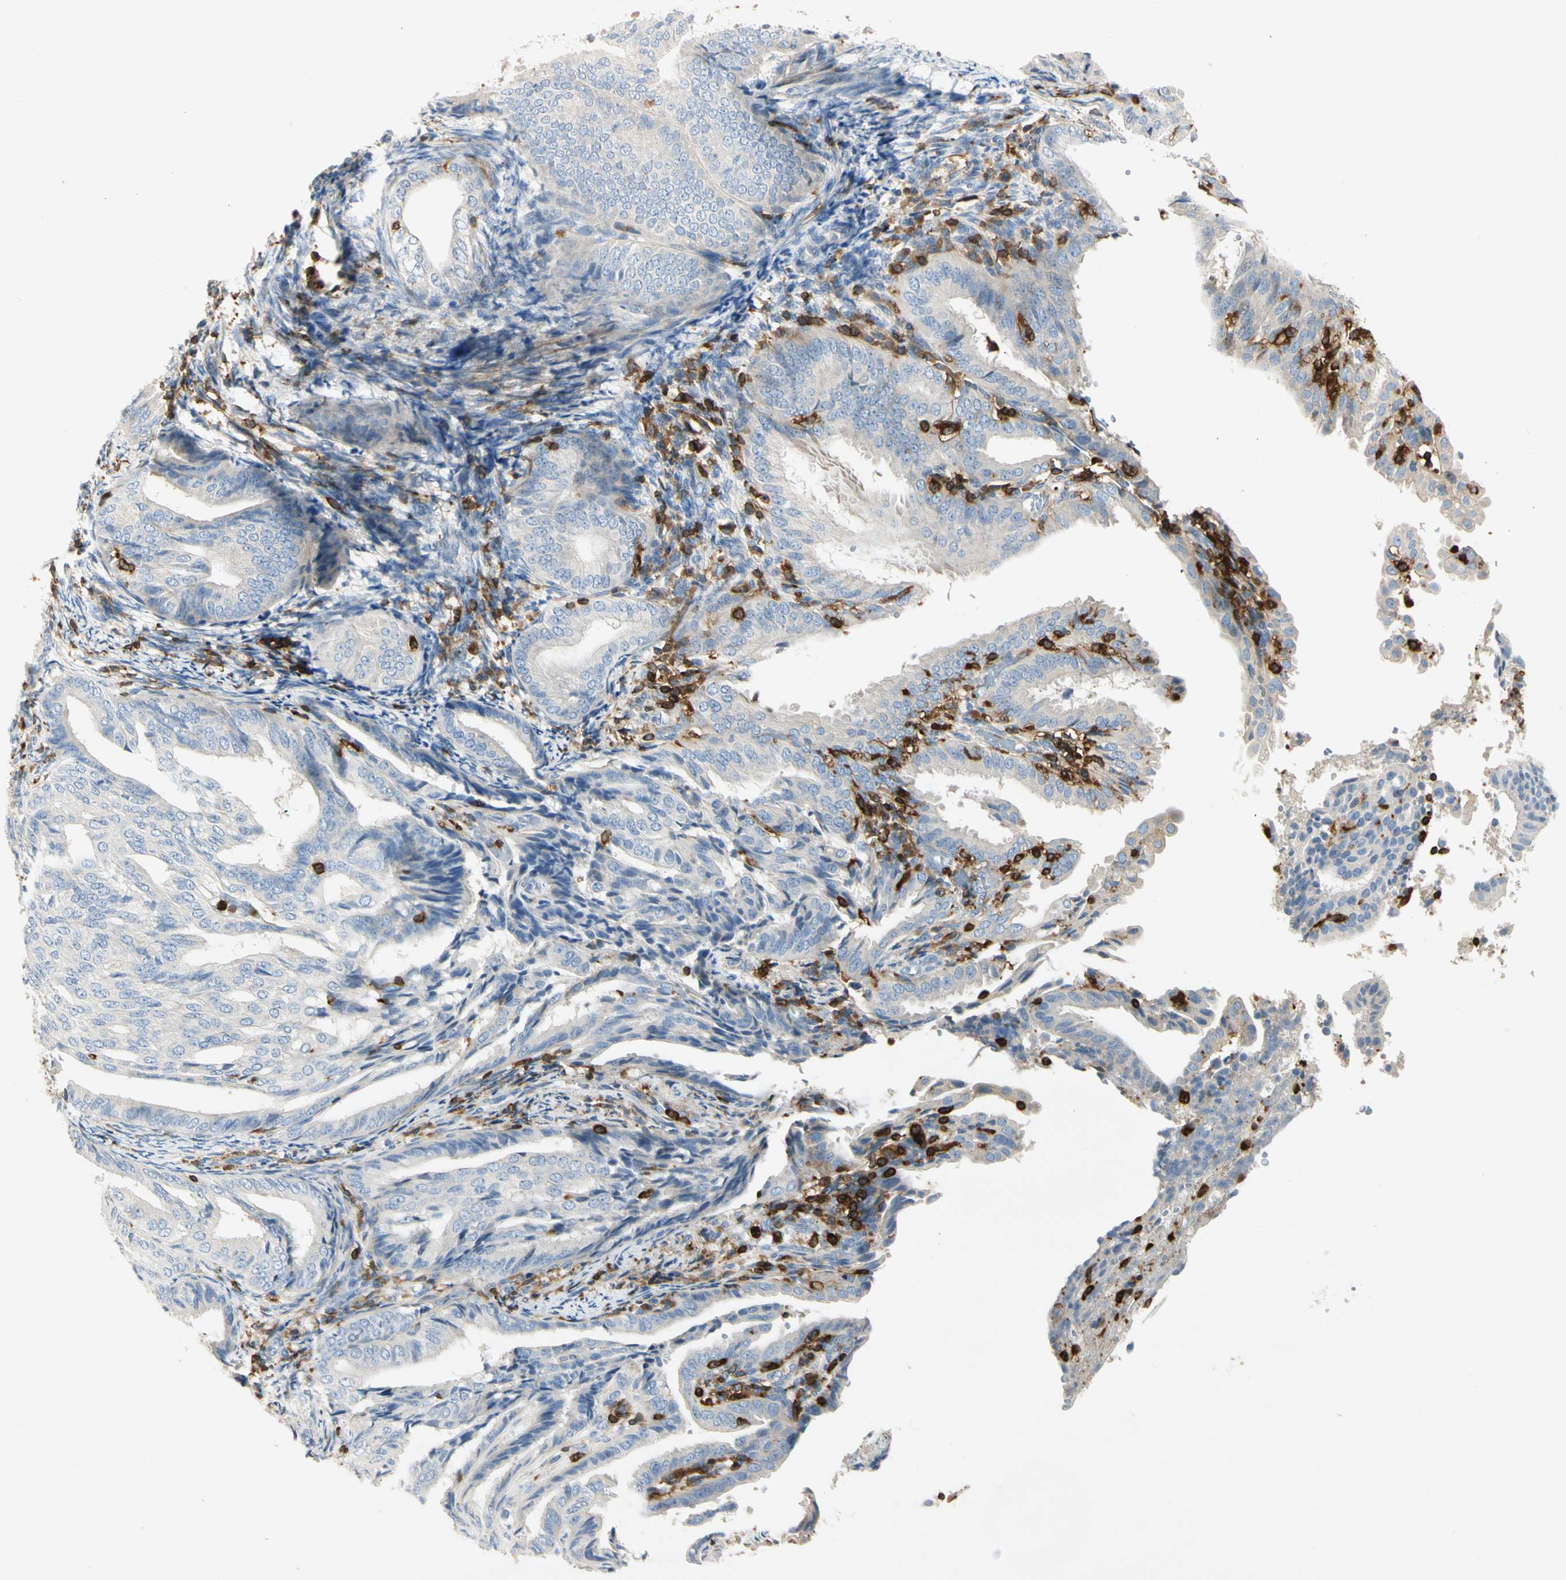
{"staining": {"intensity": "negative", "quantity": "none", "location": "none"}, "tissue": "endometrial cancer", "cell_type": "Tumor cells", "image_type": "cancer", "snomed": [{"axis": "morphology", "description": "Adenocarcinoma, NOS"}, {"axis": "topography", "description": "Endometrium"}], "caption": "The histopathology image exhibits no significant staining in tumor cells of endometrial cancer. (Brightfield microscopy of DAB (3,3'-diaminobenzidine) IHC at high magnification).", "gene": "FMNL1", "patient": {"sex": "female", "age": 58}}